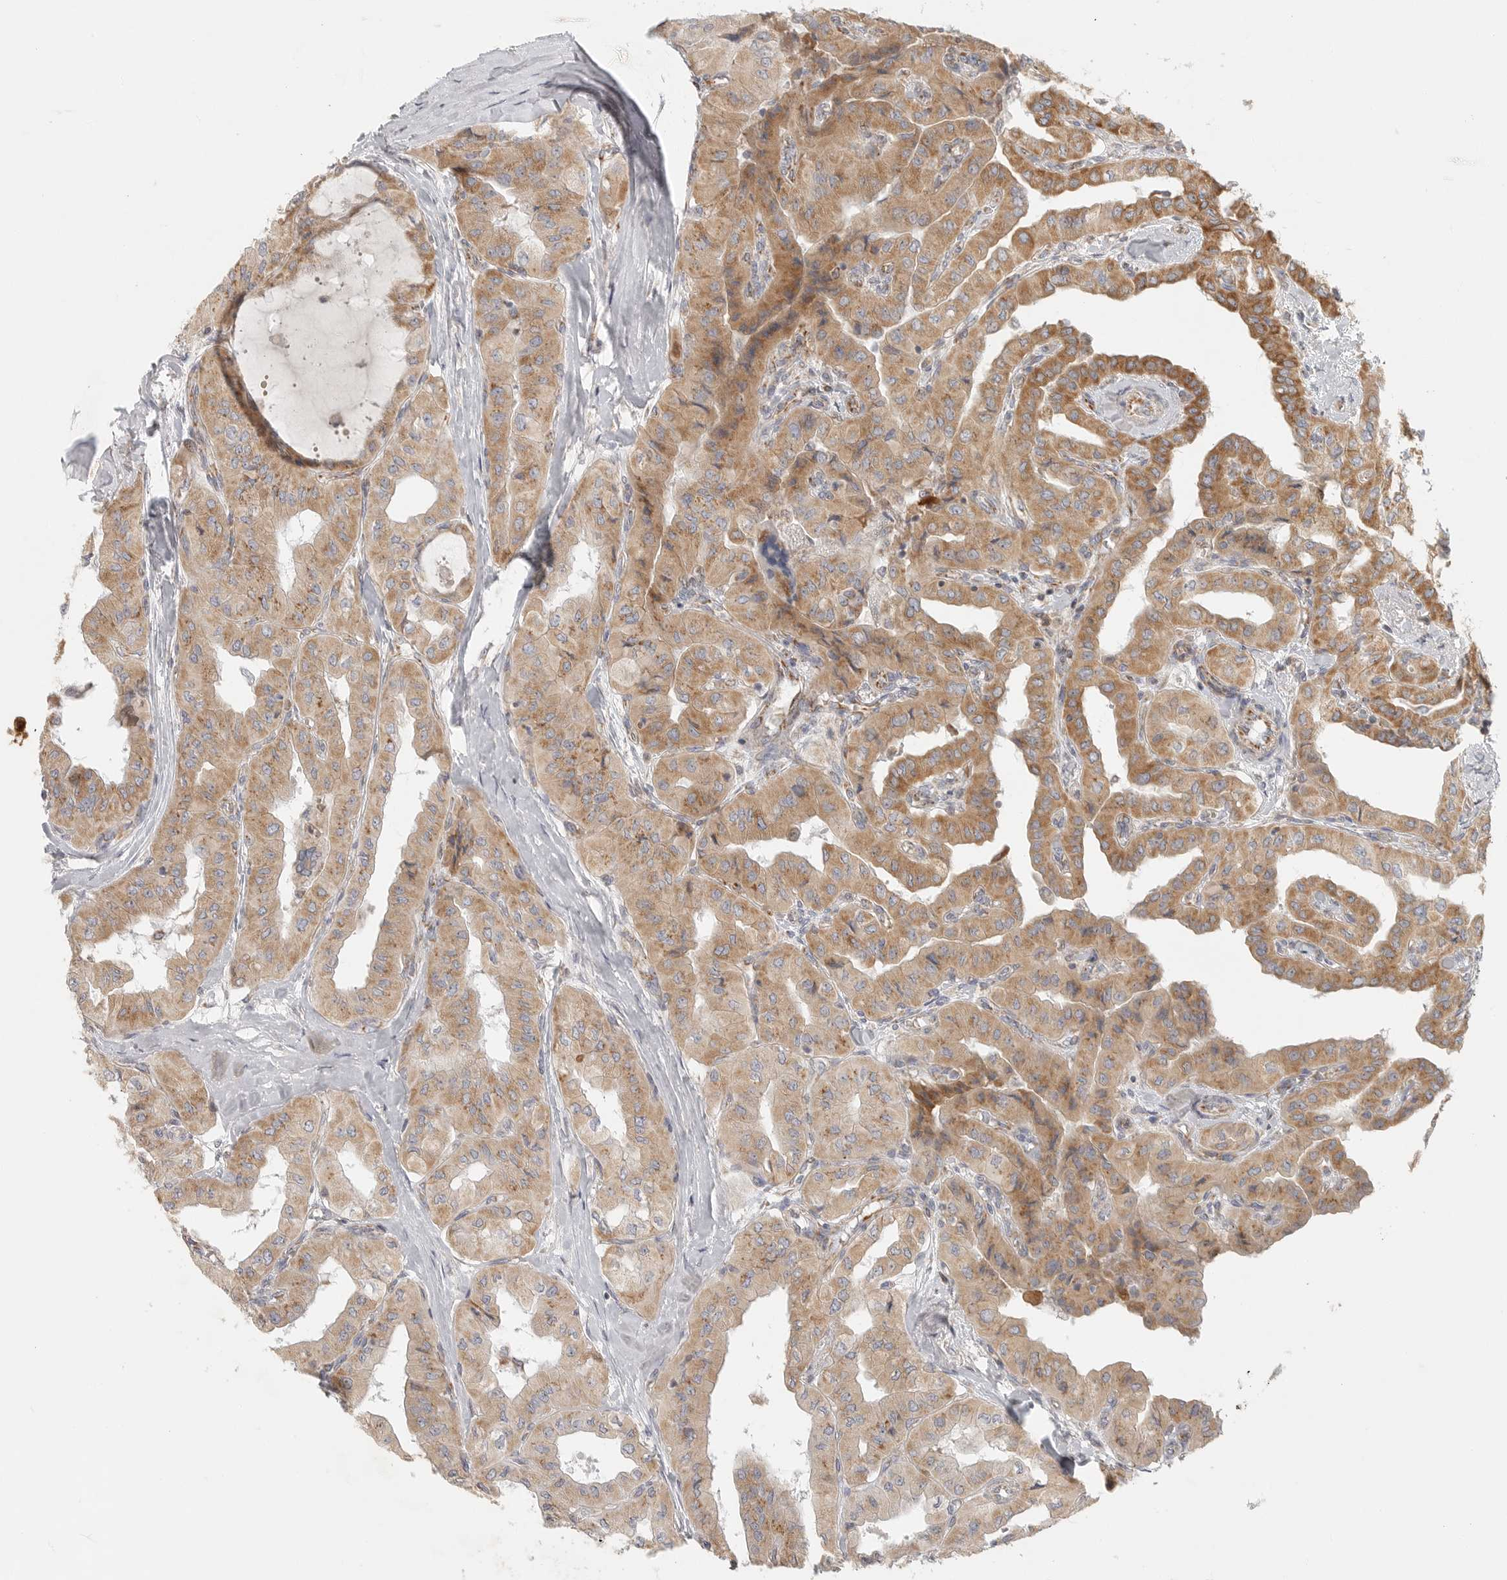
{"staining": {"intensity": "moderate", "quantity": ">75%", "location": "cytoplasmic/membranous"}, "tissue": "thyroid cancer", "cell_type": "Tumor cells", "image_type": "cancer", "snomed": [{"axis": "morphology", "description": "Papillary adenocarcinoma, NOS"}, {"axis": "topography", "description": "Thyroid gland"}], "caption": "About >75% of tumor cells in thyroid cancer reveal moderate cytoplasmic/membranous protein staining as visualized by brown immunohistochemical staining.", "gene": "SLC25A26", "patient": {"sex": "female", "age": 59}}